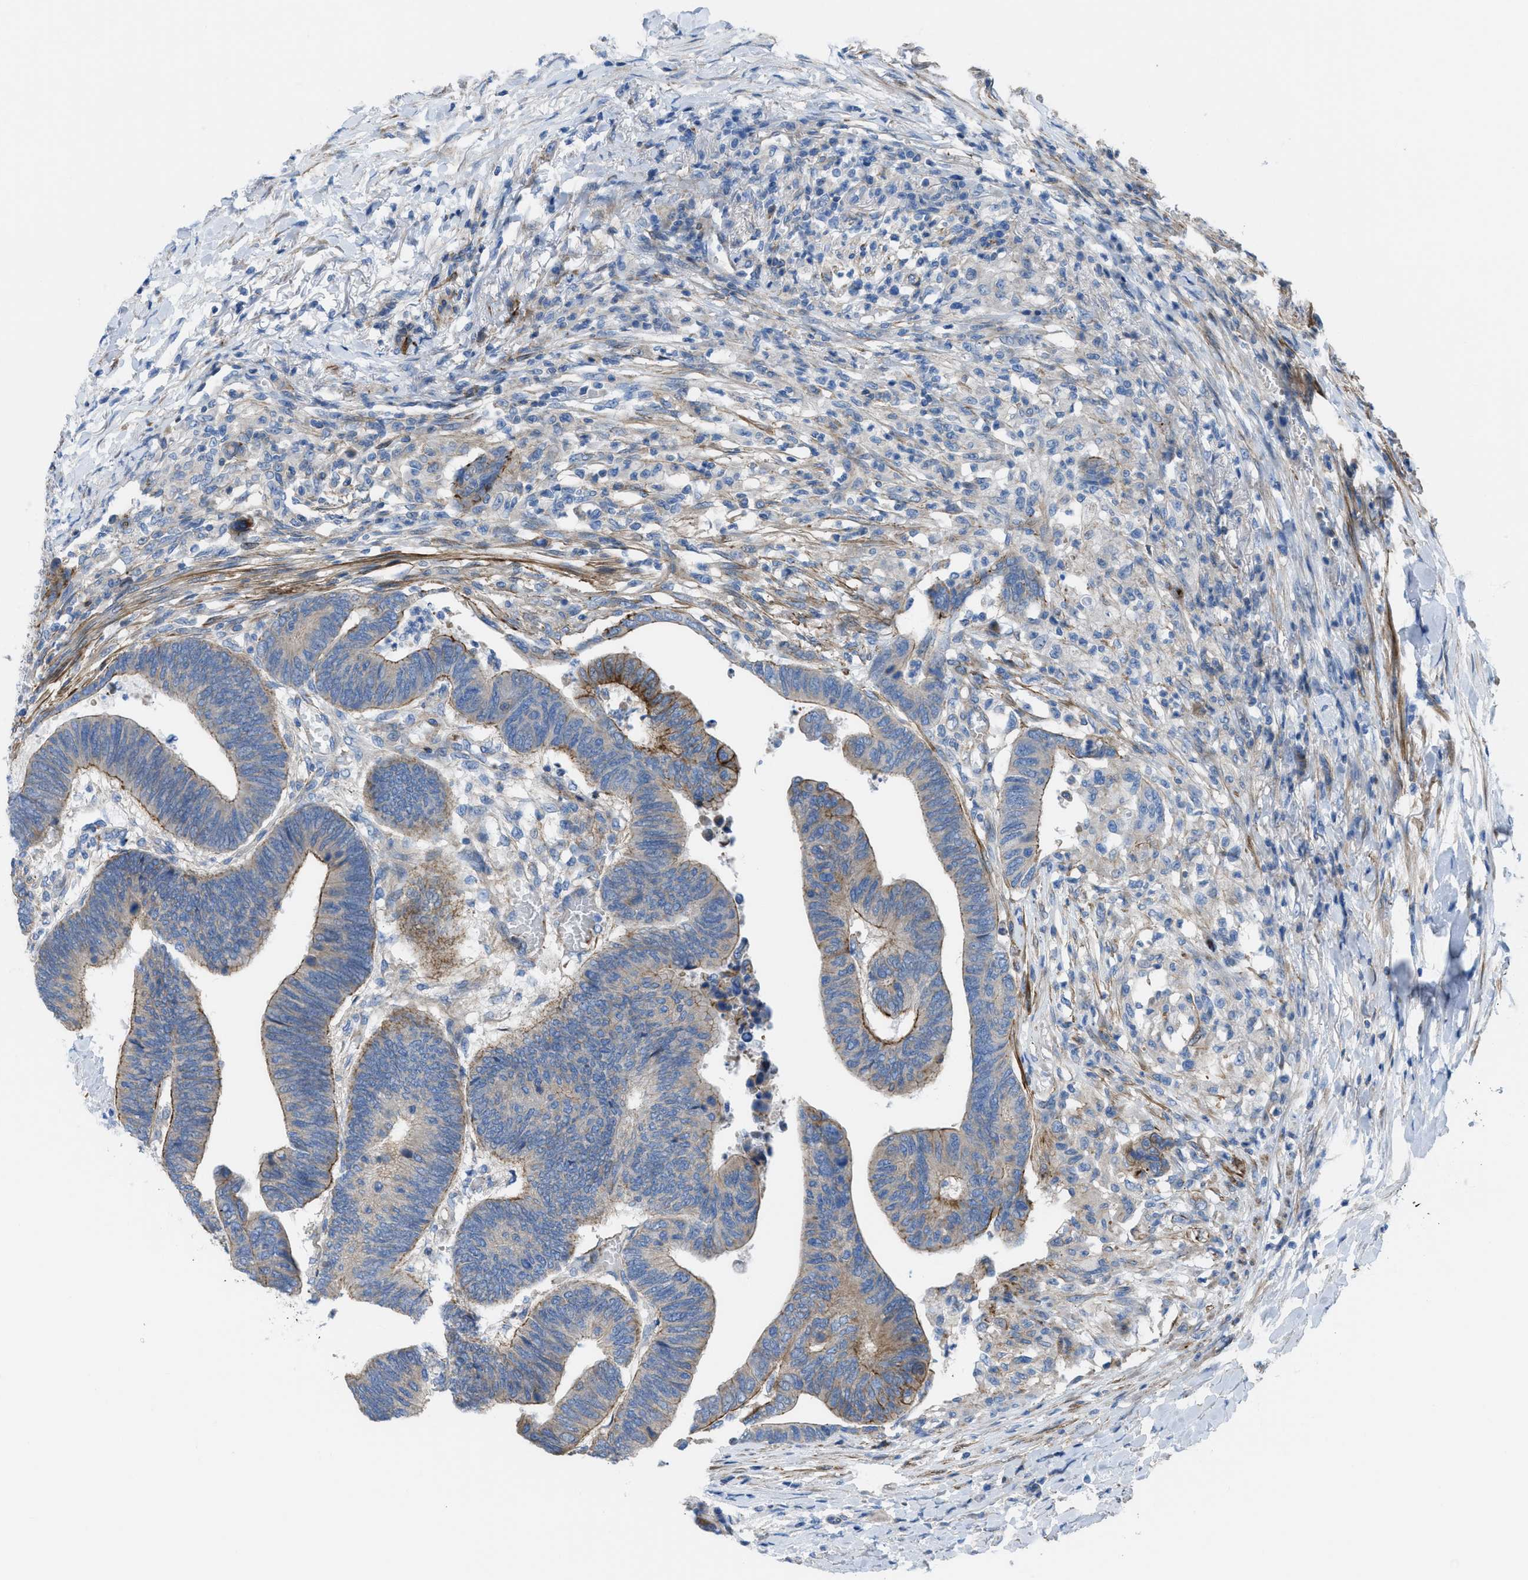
{"staining": {"intensity": "moderate", "quantity": "<25%", "location": "cytoplasmic/membranous"}, "tissue": "colorectal cancer", "cell_type": "Tumor cells", "image_type": "cancer", "snomed": [{"axis": "morphology", "description": "Normal tissue, NOS"}, {"axis": "morphology", "description": "Adenocarcinoma, NOS"}, {"axis": "topography", "description": "Rectum"}, {"axis": "topography", "description": "Peripheral nerve tissue"}], "caption": "Protein staining by immunohistochemistry (IHC) displays moderate cytoplasmic/membranous expression in about <25% of tumor cells in colorectal cancer.", "gene": "KCNH7", "patient": {"sex": "male", "age": 92}}